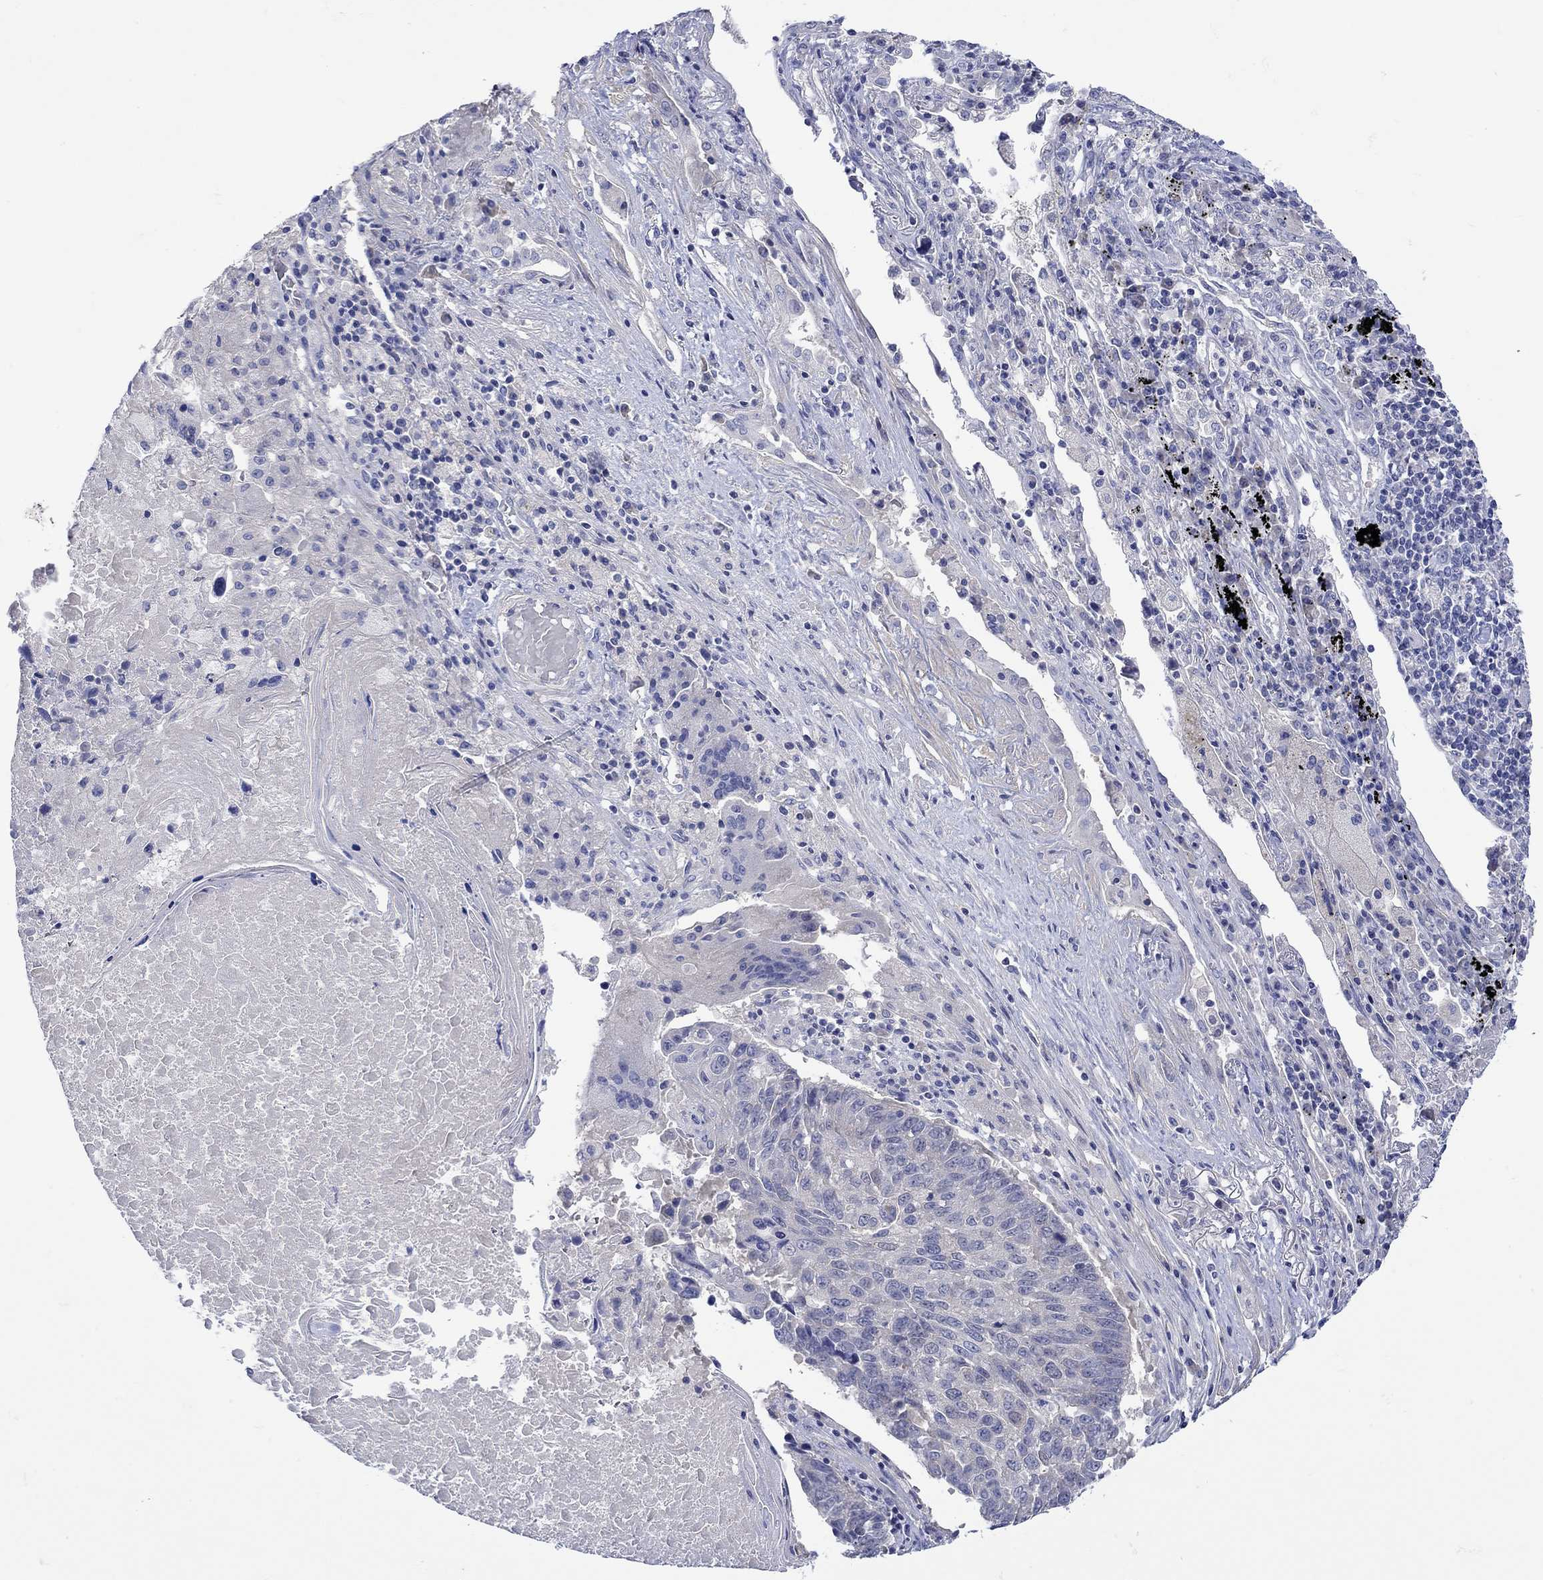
{"staining": {"intensity": "negative", "quantity": "none", "location": "none"}, "tissue": "lung cancer", "cell_type": "Tumor cells", "image_type": "cancer", "snomed": [{"axis": "morphology", "description": "Squamous cell carcinoma, NOS"}, {"axis": "topography", "description": "Lung"}], "caption": "Tumor cells are negative for protein expression in human lung squamous cell carcinoma.", "gene": "MSI1", "patient": {"sex": "male", "age": 73}}